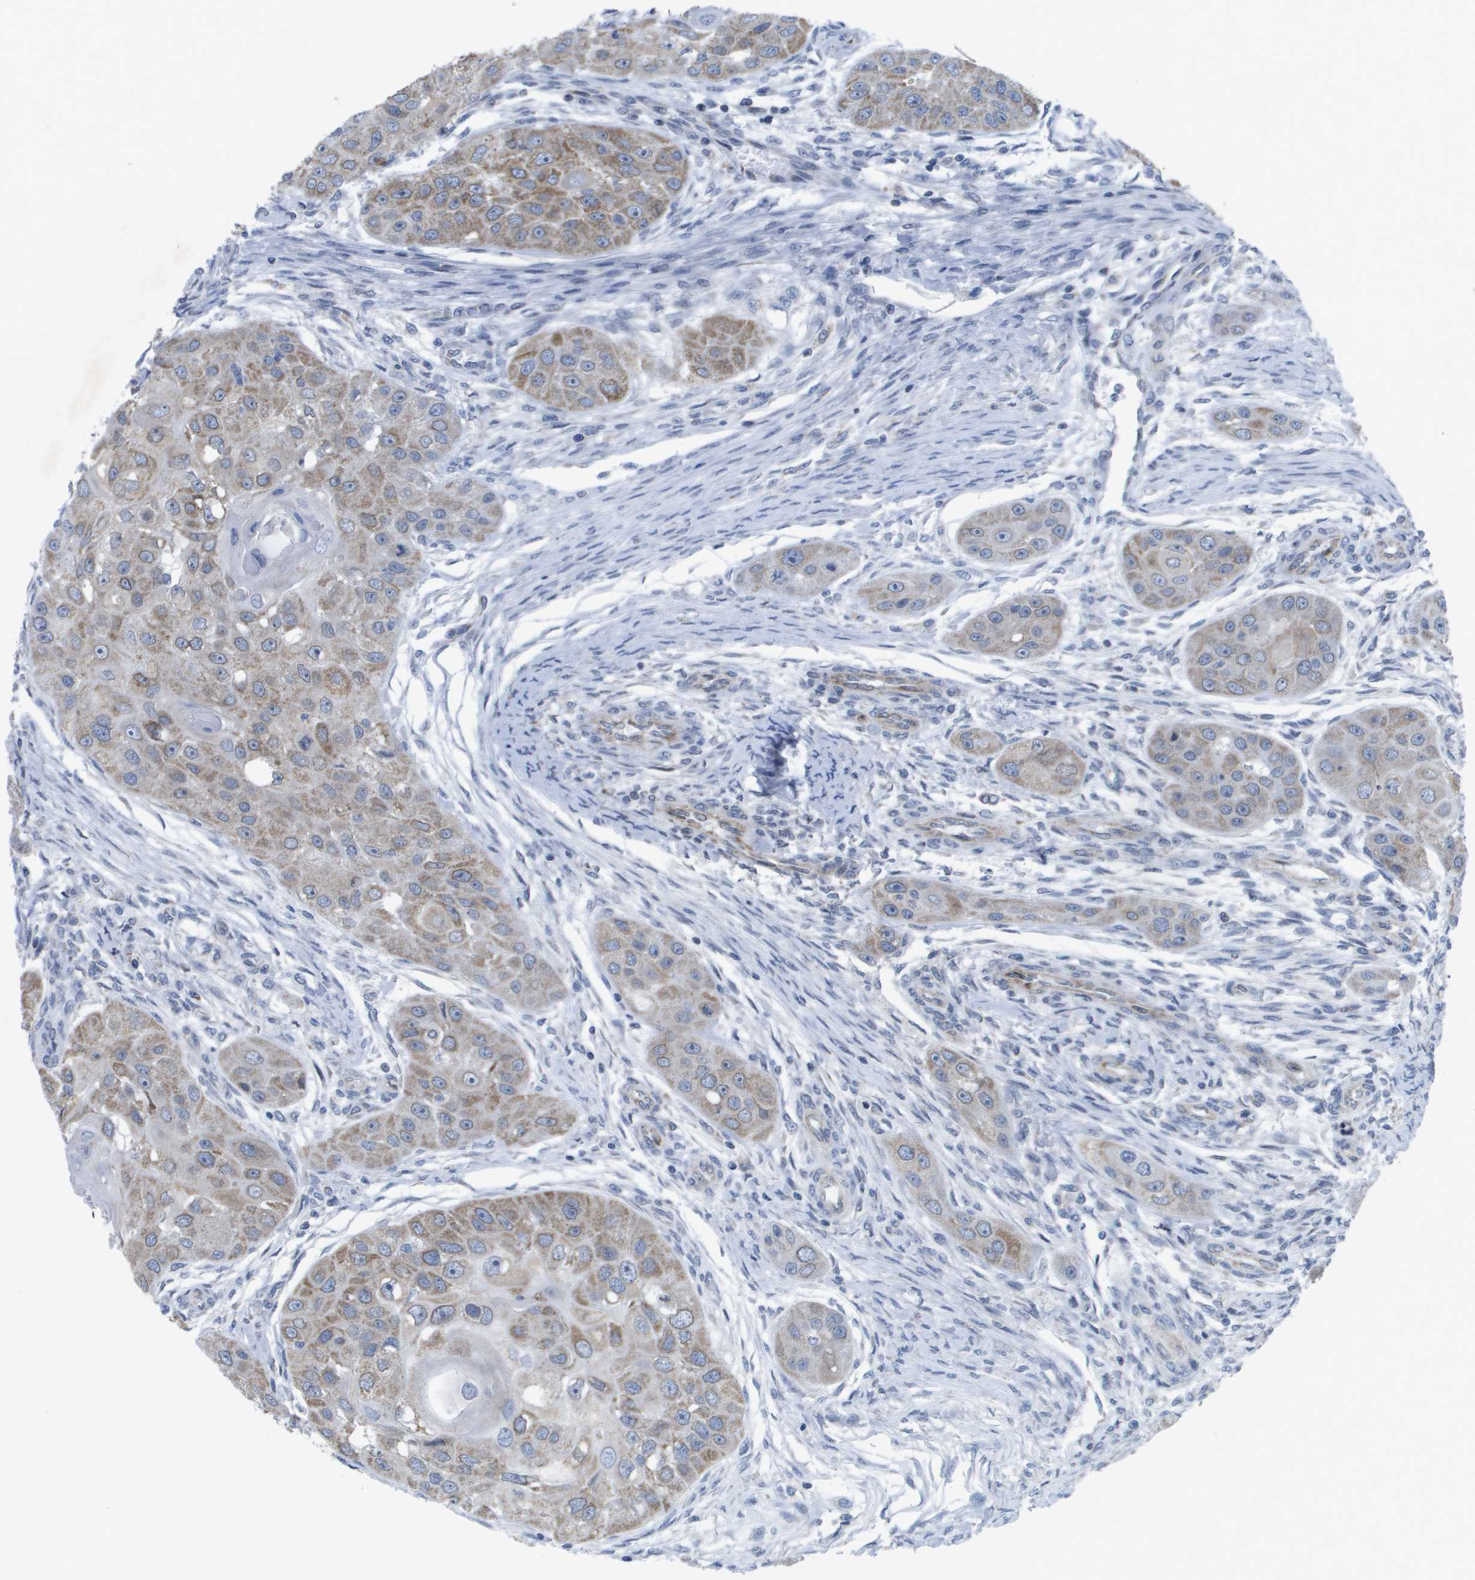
{"staining": {"intensity": "weak", "quantity": ">75%", "location": "cytoplasmic/membranous"}, "tissue": "head and neck cancer", "cell_type": "Tumor cells", "image_type": "cancer", "snomed": [{"axis": "morphology", "description": "Normal tissue, NOS"}, {"axis": "morphology", "description": "Squamous cell carcinoma, NOS"}, {"axis": "topography", "description": "Skeletal muscle"}, {"axis": "topography", "description": "Head-Neck"}], "caption": "The immunohistochemical stain highlights weak cytoplasmic/membranous expression in tumor cells of head and neck squamous cell carcinoma tissue.", "gene": "TMEM223", "patient": {"sex": "male", "age": 51}}